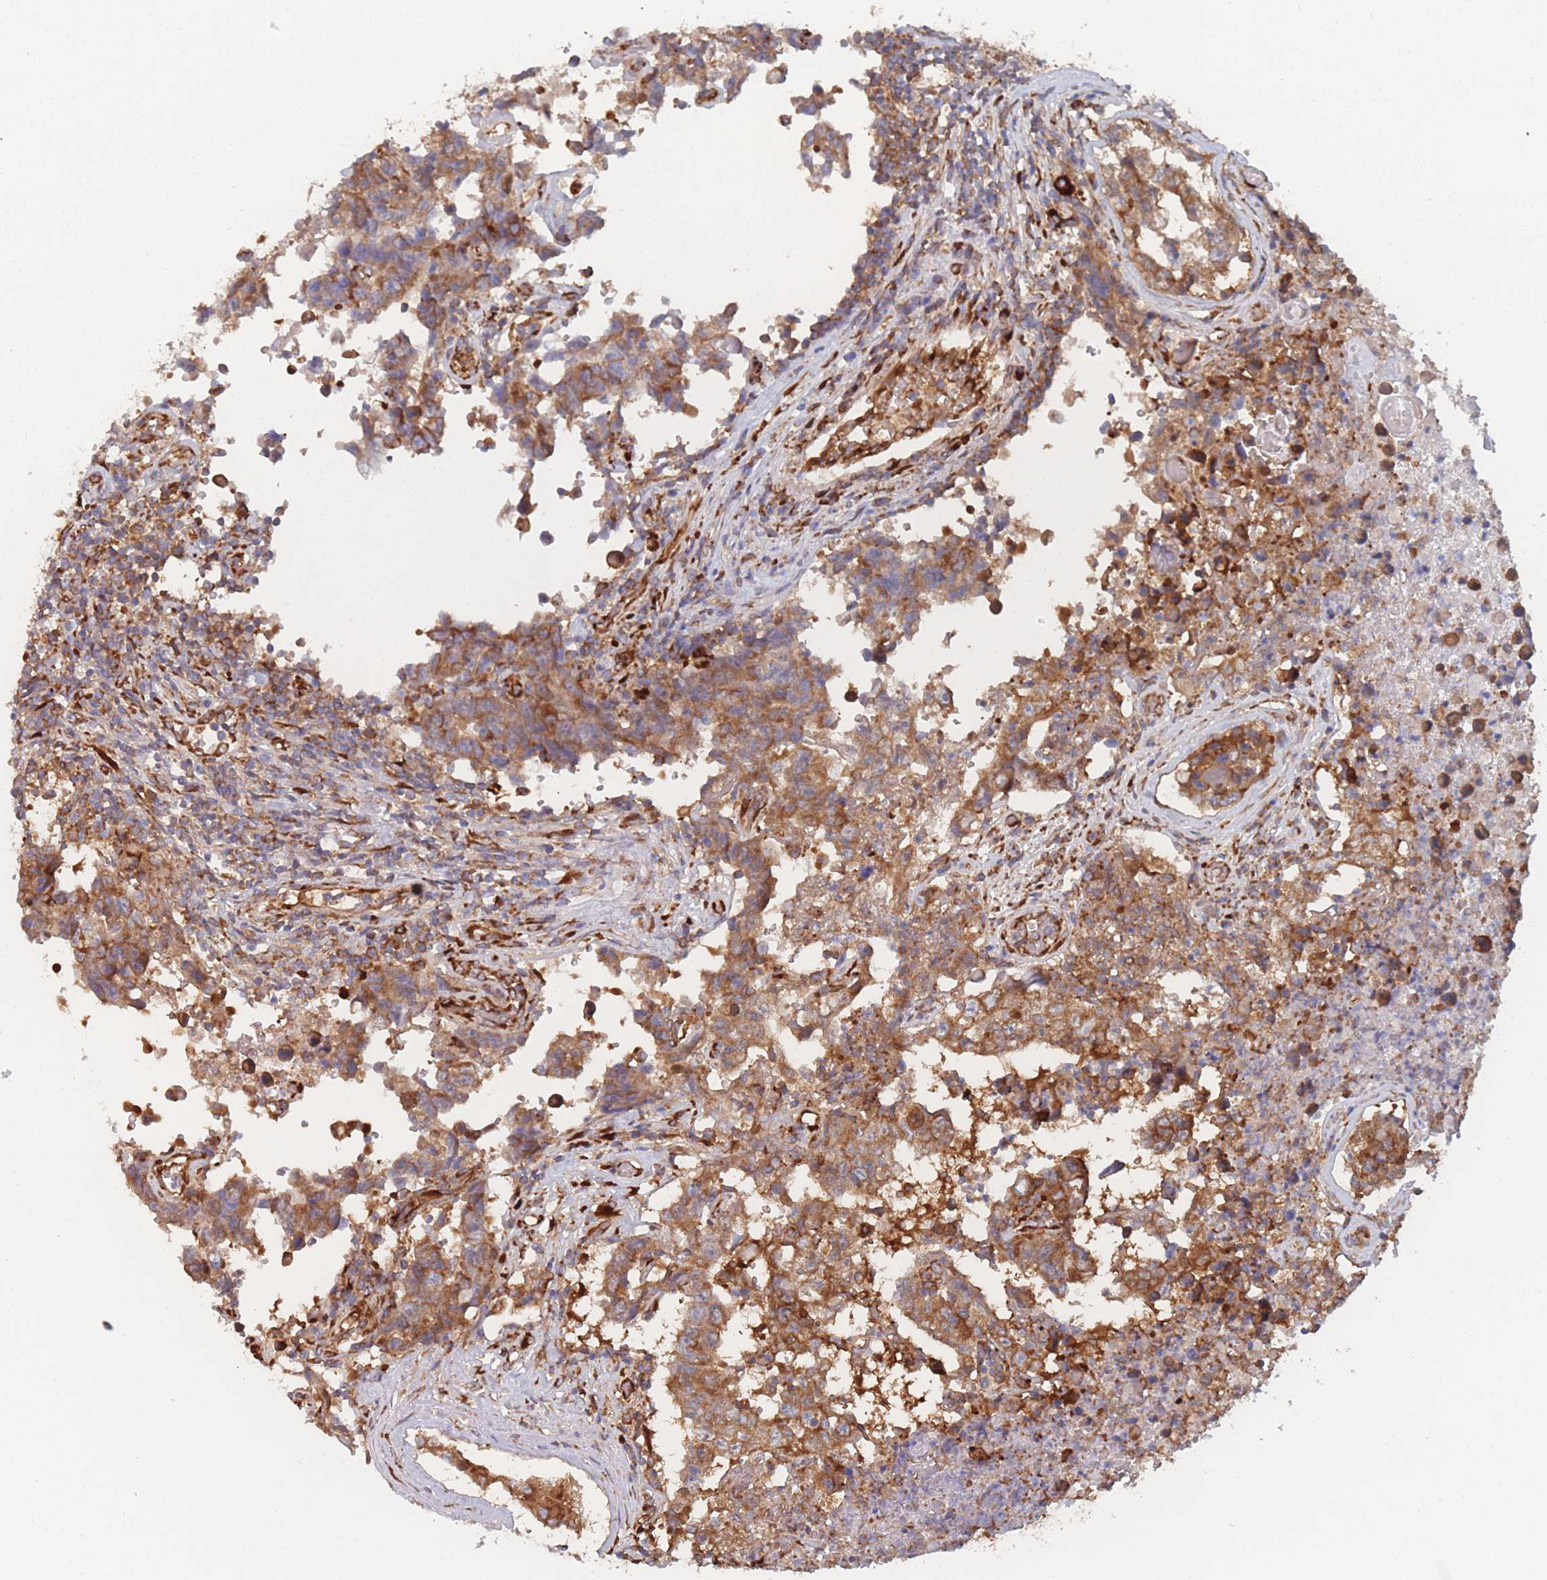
{"staining": {"intensity": "moderate", "quantity": ">75%", "location": "cytoplasmic/membranous"}, "tissue": "testis cancer", "cell_type": "Tumor cells", "image_type": "cancer", "snomed": [{"axis": "morphology", "description": "Normal tissue, NOS"}, {"axis": "morphology", "description": "Carcinoma, Embryonal, NOS"}, {"axis": "topography", "description": "Testis"}, {"axis": "topography", "description": "Epididymis"}], "caption": "Testis cancer (embryonal carcinoma) stained for a protein demonstrates moderate cytoplasmic/membranous positivity in tumor cells. (Brightfield microscopy of DAB IHC at high magnification).", "gene": "EEF1B2", "patient": {"sex": "male", "age": 25}}